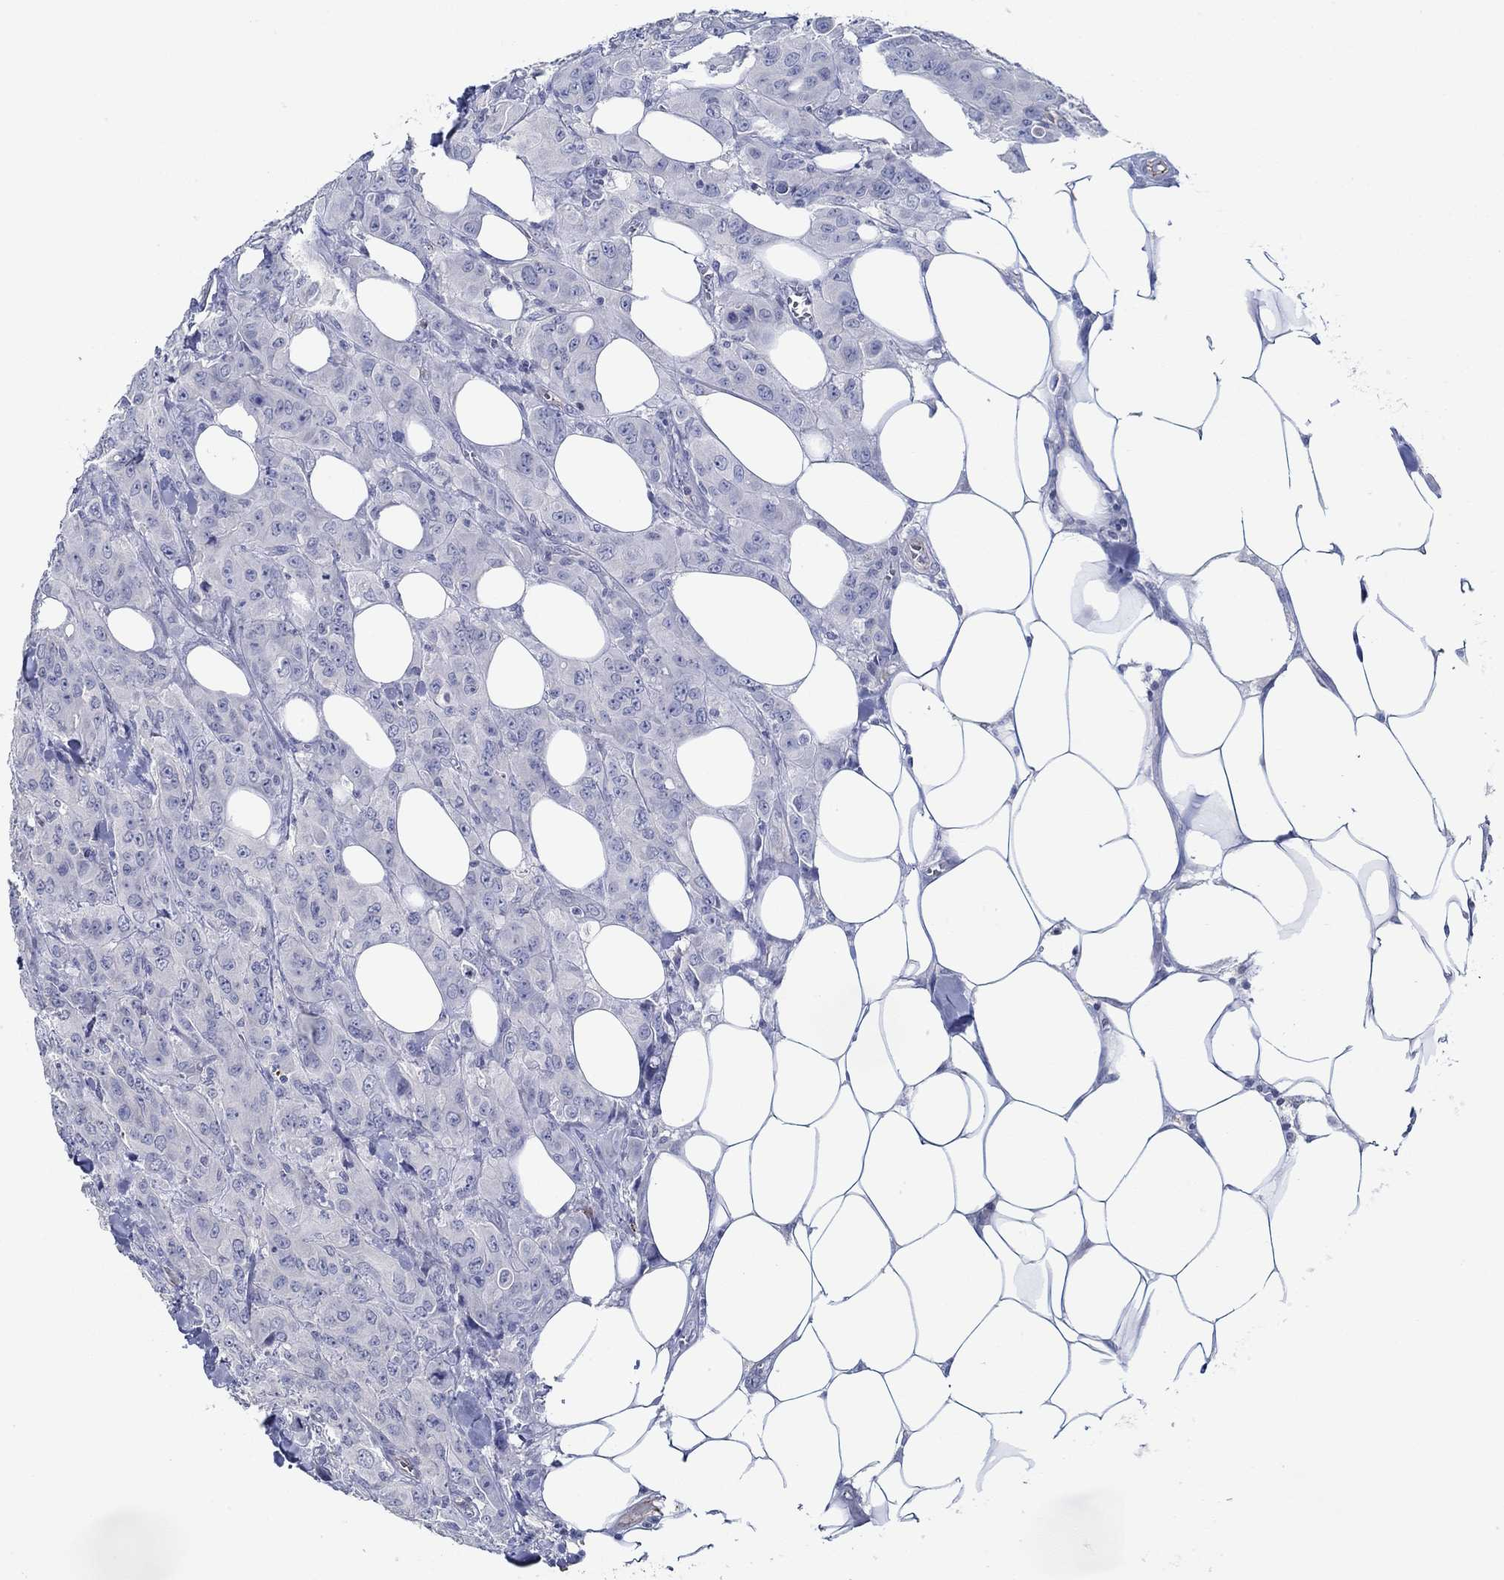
{"staining": {"intensity": "negative", "quantity": "none", "location": "none"}, "tissue": "breast cancer", "cell_type": "Tumor cells", "image_type": "cancer", "snomed": [{"axis": "morphology", "description": "Duct carcinoma"}, {"axis": "topography", "description": "Breast"}], "caption": "This image is of breast cancer stained with immunohistochemistry to label a protein in brown with the nuclei are counter-stained blue. There is no staining in tumor cells.", "gene": "GJA5", "patient": {"sex": "female", "age": 43}}